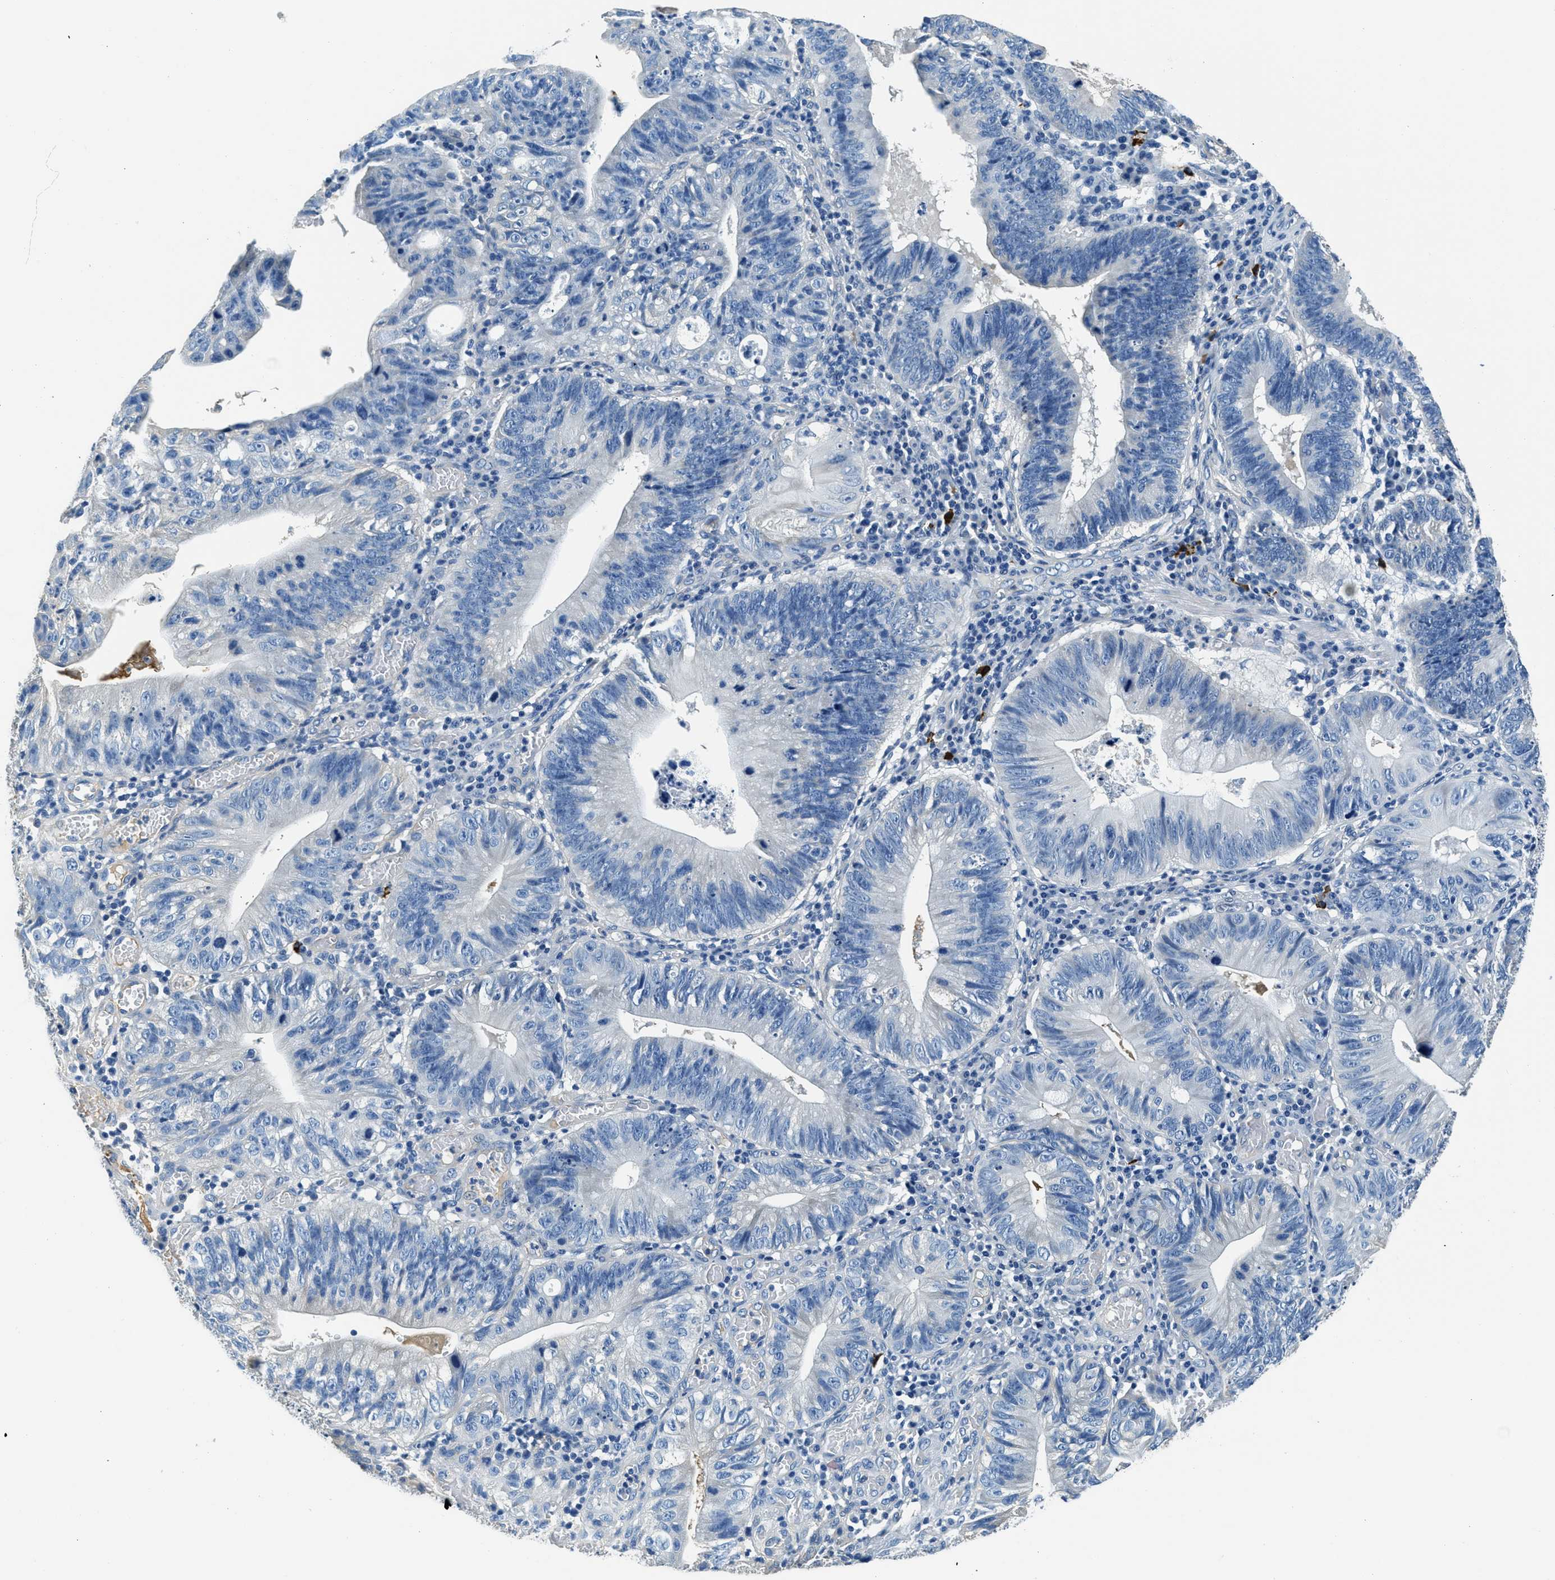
{"staining": {"intensity": "negative", "quantity": "none", "location": "none"}, "tissue": "stomach cancer", "cell_type": "Tumor cells", "image_type": "cancer", "snomed": [{"axis": "morphology", "description": "Adenocarcinoma, NOS"}, {"axis": "topography", "description": "Stomach"}], "caption": "A high-resolution photomicrograph shows immunohistochemistry (IHC) staining of adenocarcinoma (stomach), which displays no significant positivity in tumor cells.", "gene": "TMEM186", "patient": {"sex": "male", "age": 59}}